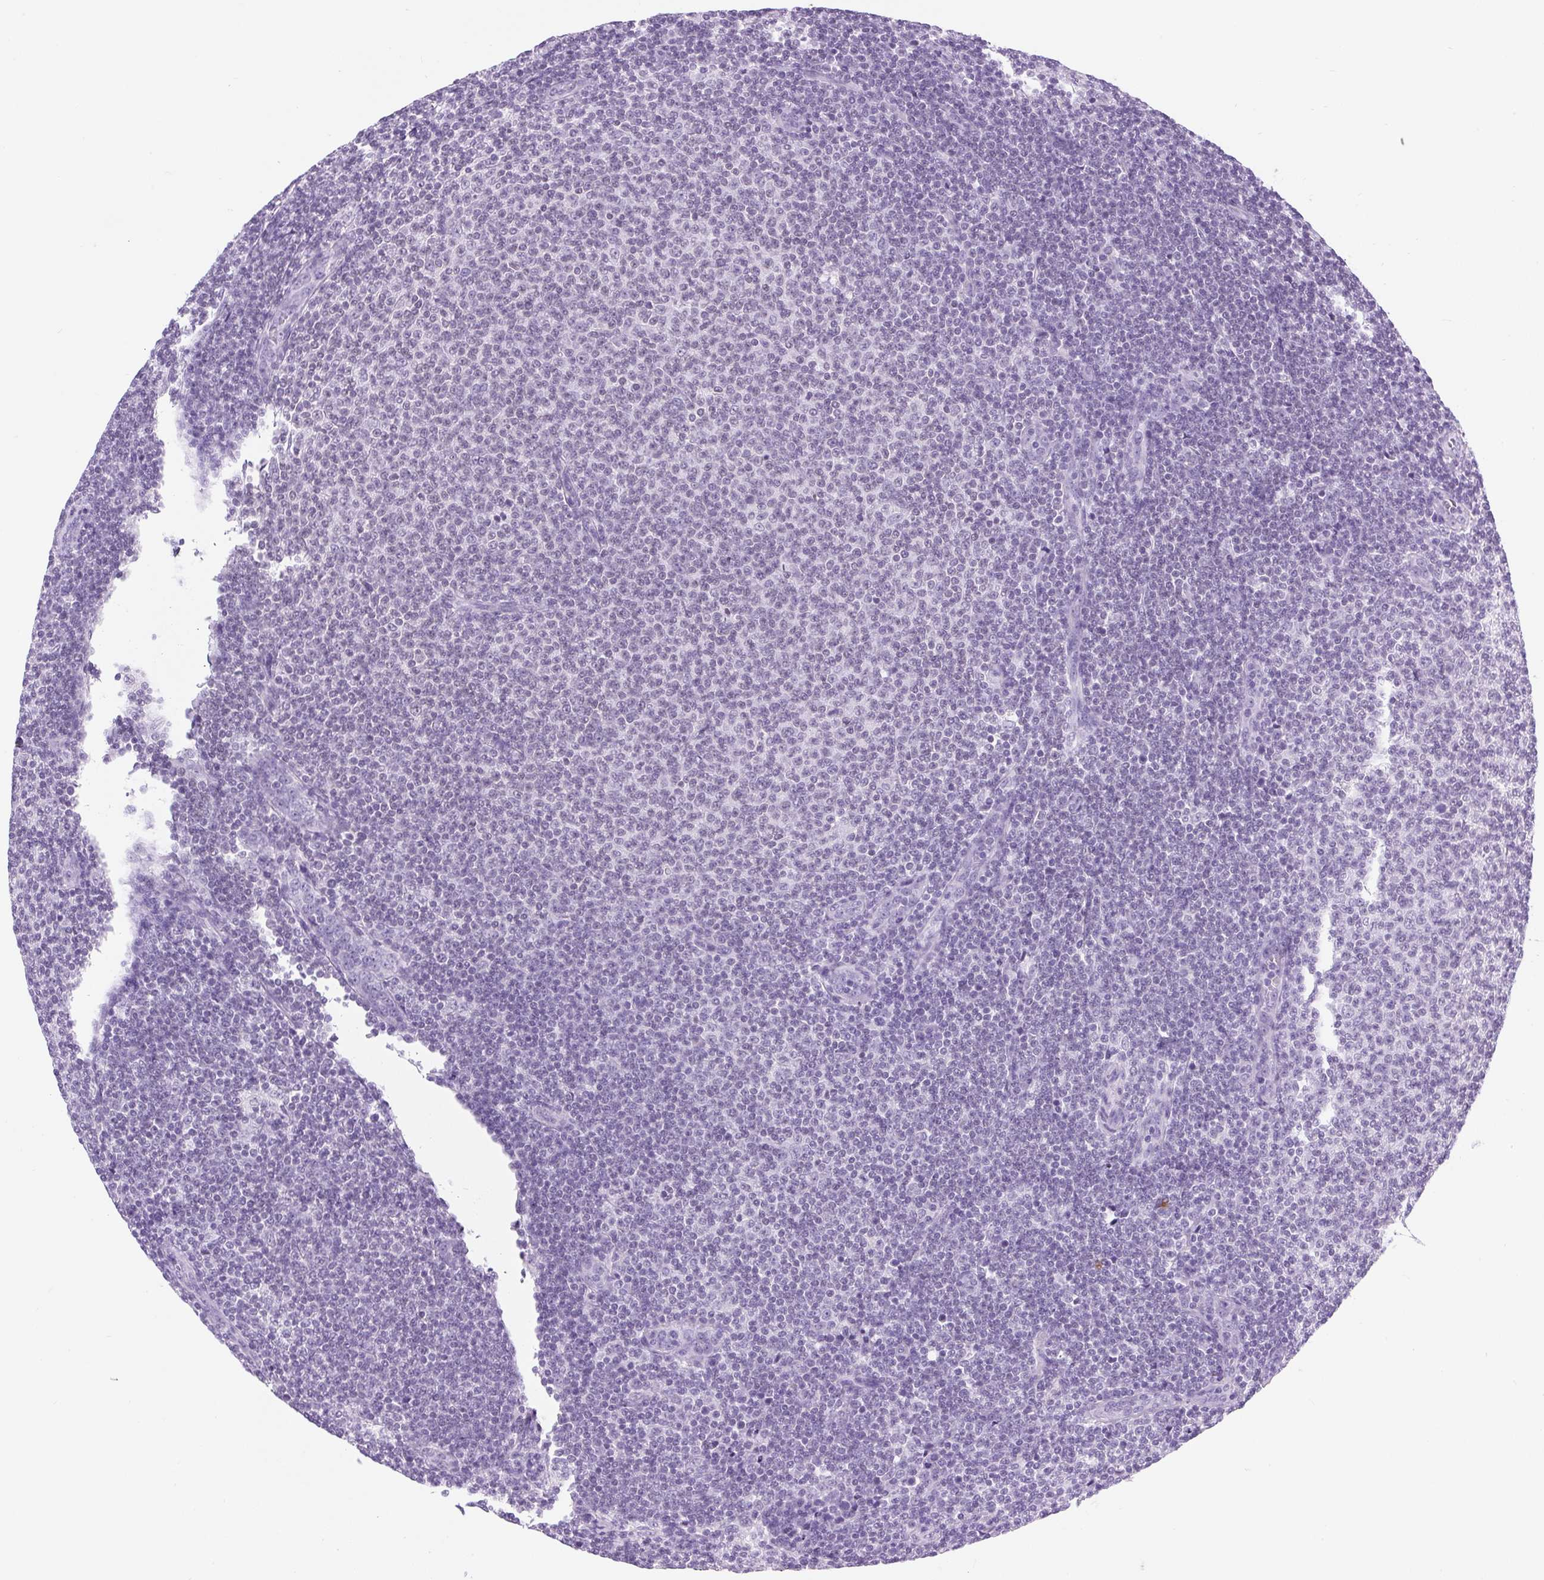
{"staining": {"intensity": "negative", "quantity": "none", "location": "none"}, "tissue": "lymphoma", "cell_type": "Tumor cells", "image_type": "cancer", "snomed": [{"axis": "morphology", "description": "Malignant lymphoma, non-Hodgkin's type, Low grade"}, {"axis": "topography", "description": "Lymph node"}], "caption": "There is no significant expression in tumor cells of low-grade malignant lymphoma, non-Hodgkin's type.", "gene": "VPREB1", "patient": {"sex": "male", "age": 66}}